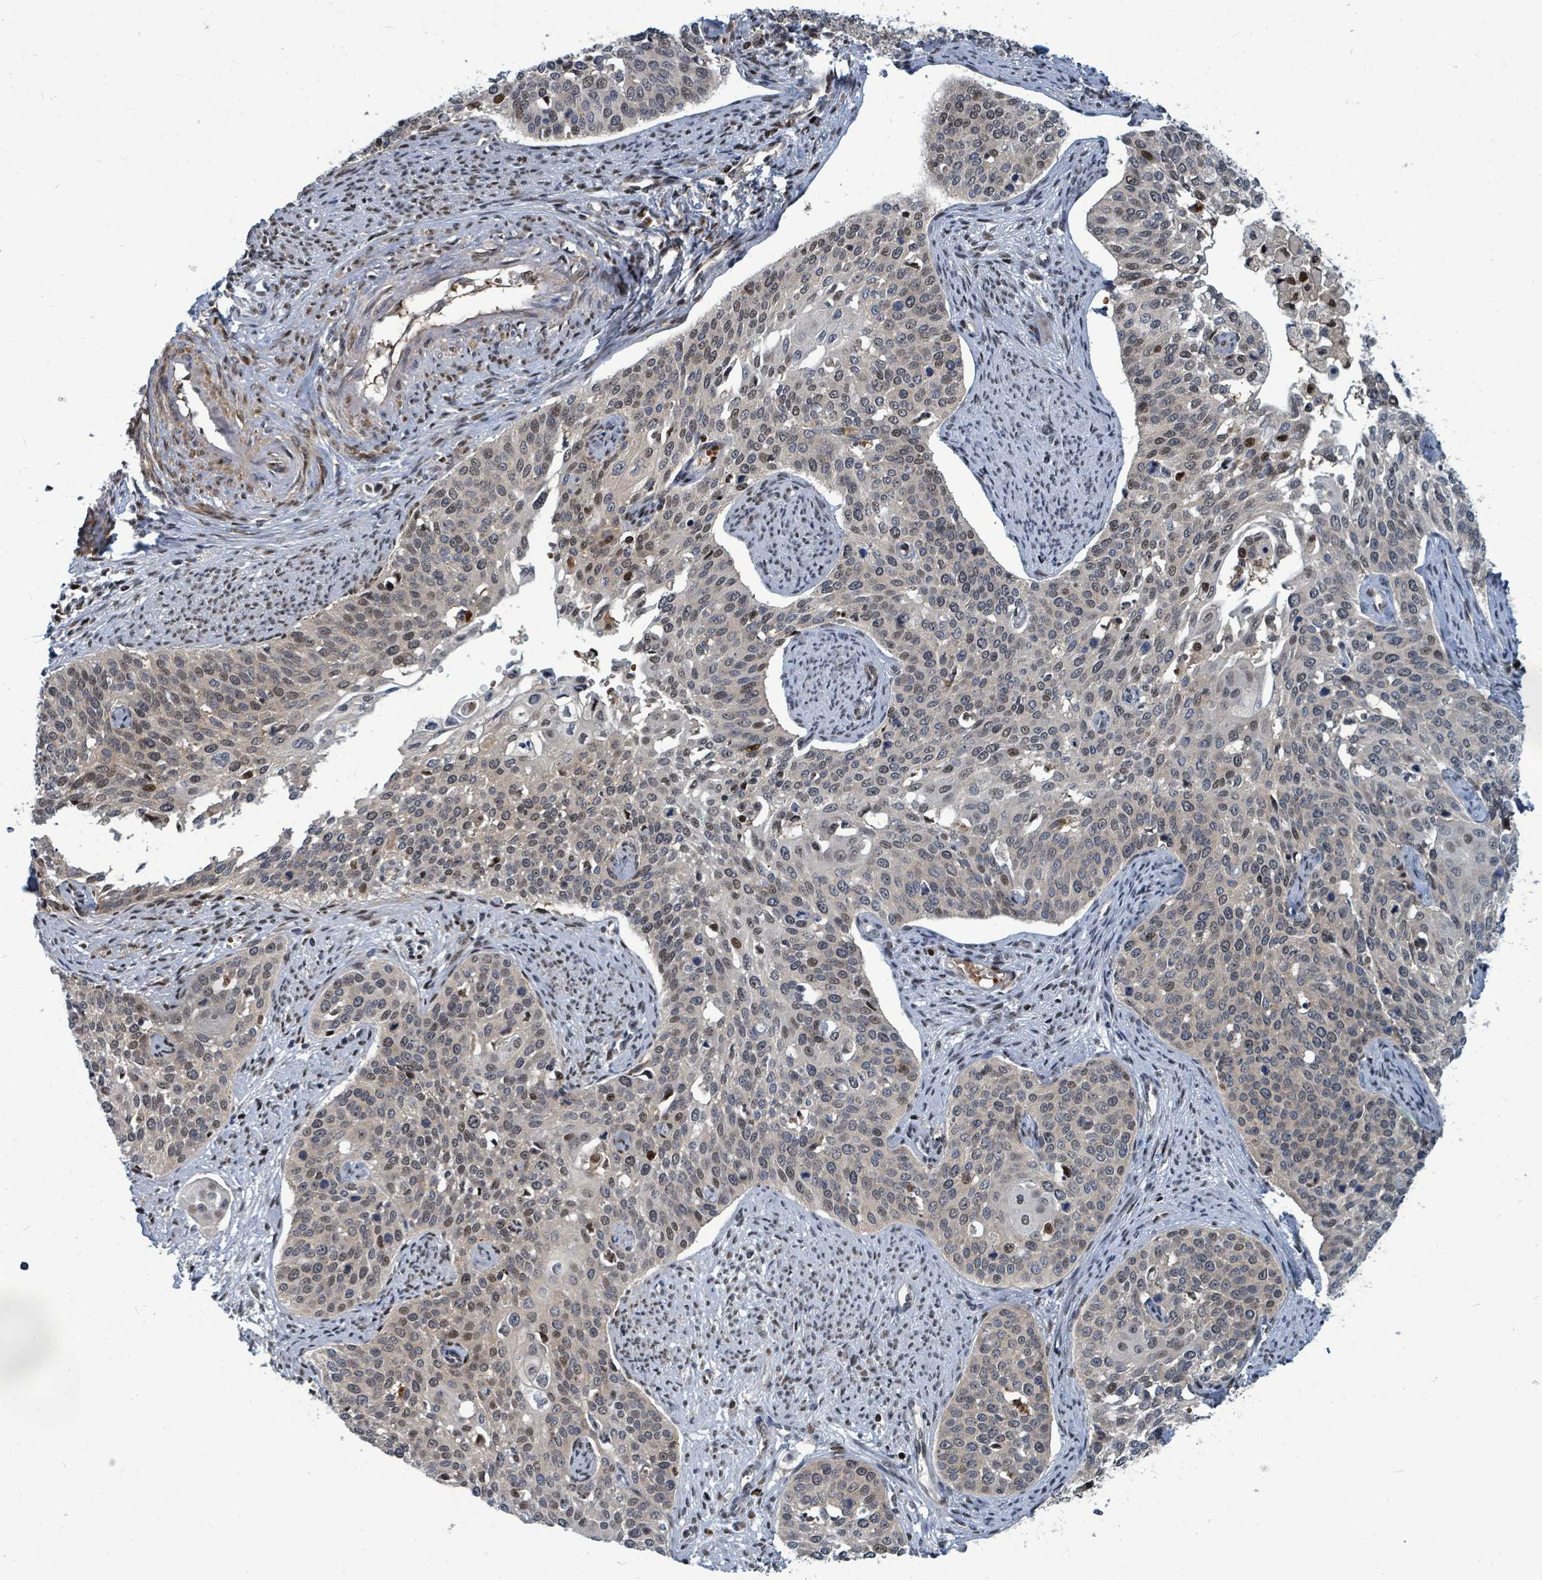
{"staining": {"intensity": "moderate", "quantity": "<25%", "location": "cytoplasmic/membranous,nuclear"}, "tissue": "cervical cancer", "cell_type": "Tumor cells", "image_type": "cancer", "snomed": [{"axis": "morphology", "description": "Squamous cell carcinoma, NOS"}, {"axis": "topography", "description": "Cervix"}], "caption": "Human squamous cell carcinoma (cervical) stained with a brown dye demonstrates moderate cytoplasmic/membranous and nuclear positive expression in about <25% of tumor cells.", "gene": "TRDMT1", "patient": {"sex": "female", "age": 44}}